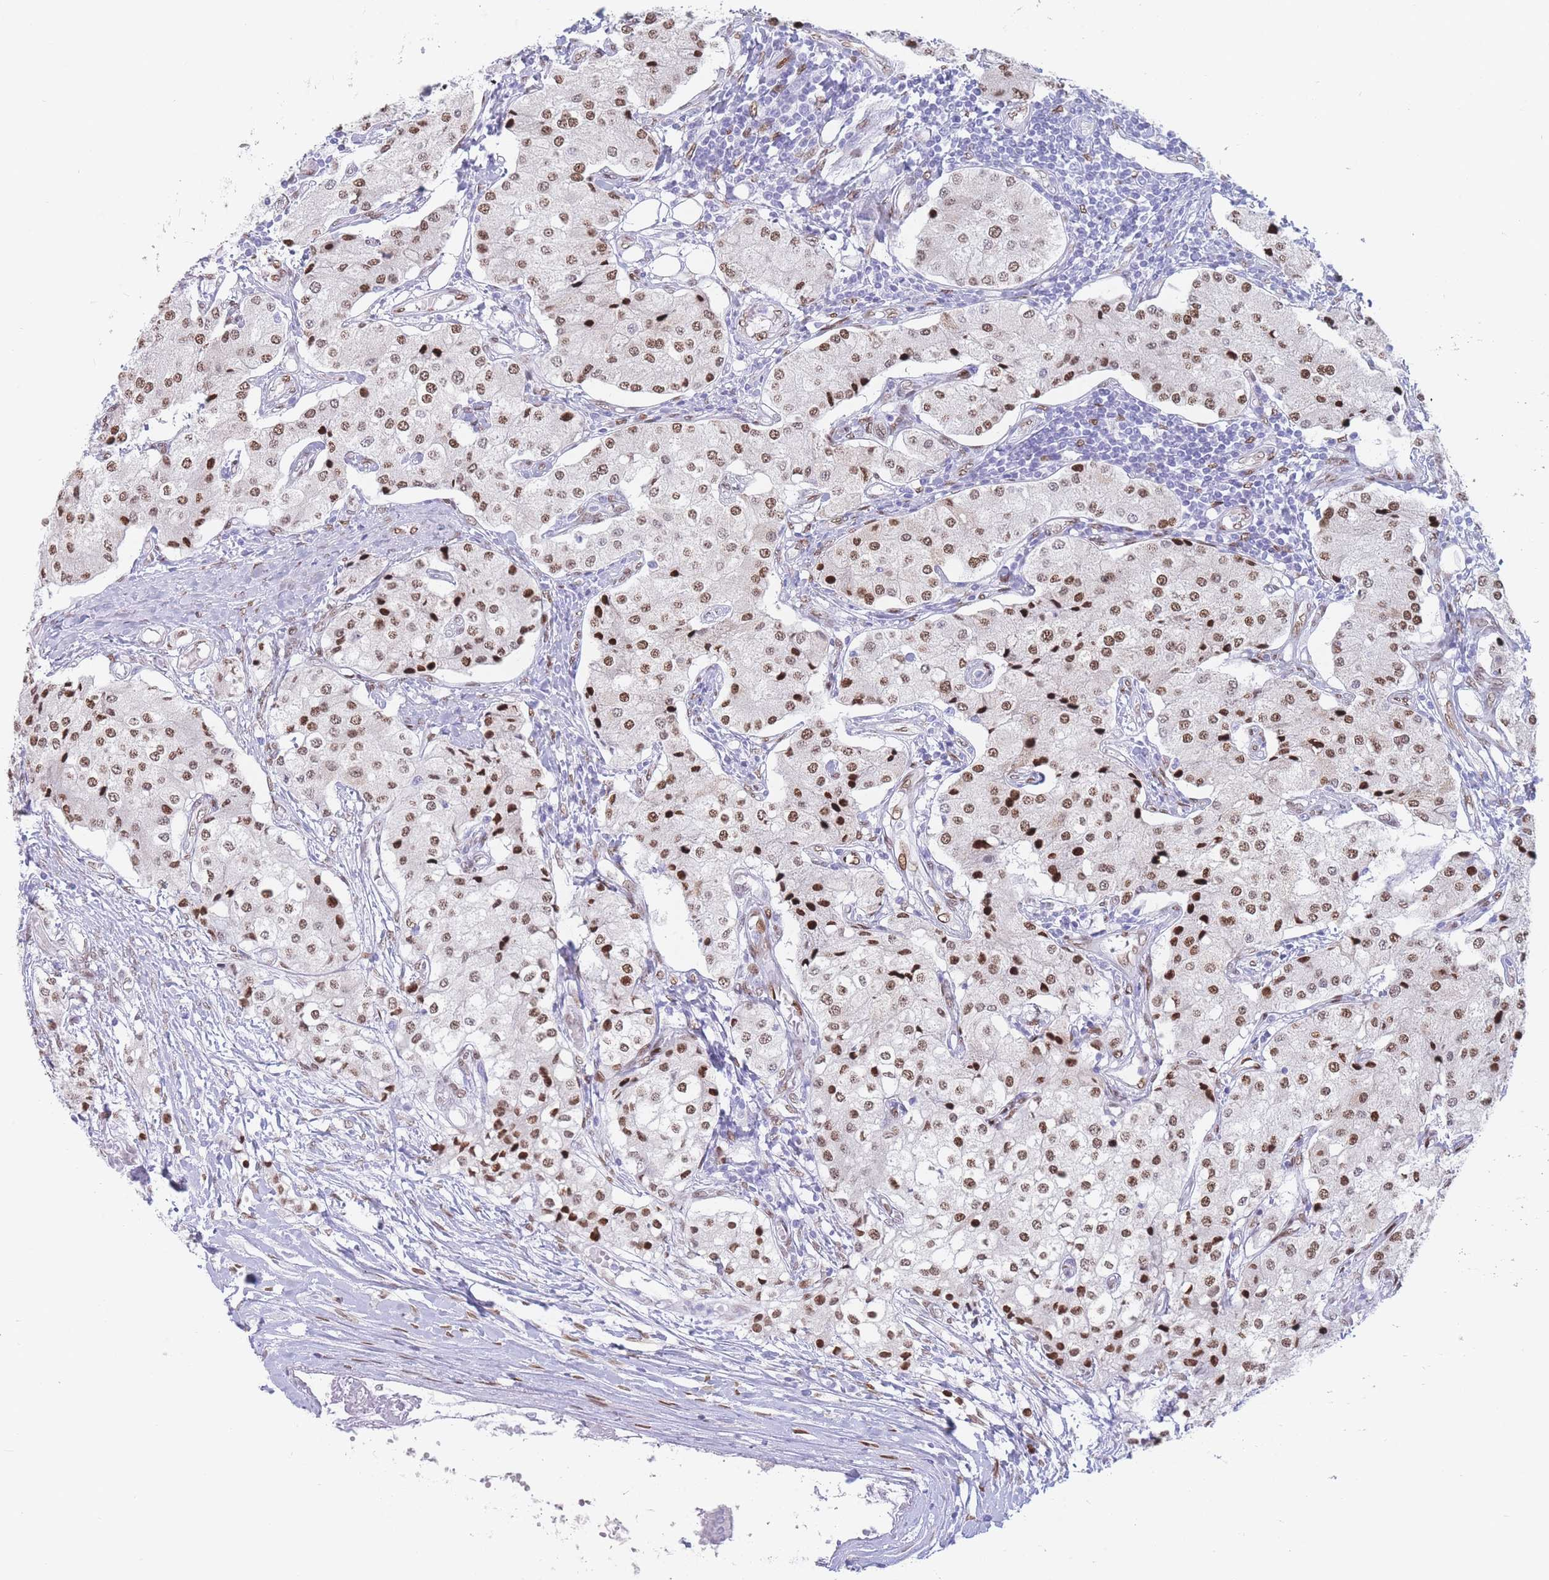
{"staining": {"intensity": "moderate", "quantity": ">75%", "location": "nuclear"}, "tissue": "carcinoid", "cell_type": "Tumor cells", "image_type": "cancer", "snomed": [{"axis": "morphology", "description": "Carcinoid, malignant, NOS"}, {"axis": "topography", "description": "Colon"}], "caption": "High-magnification brightfield microscopy of carcinoid (malignant) stained with DAB (3,3'-diaminobenzidine) (brown) and counterstained with hematoxylin (blue). tumor cells exhibit moderate nuclear positivity is appreciated in about>75% of cells.", "gene": "PSMB5", "patient": {"sex": "female", "age": 52}}